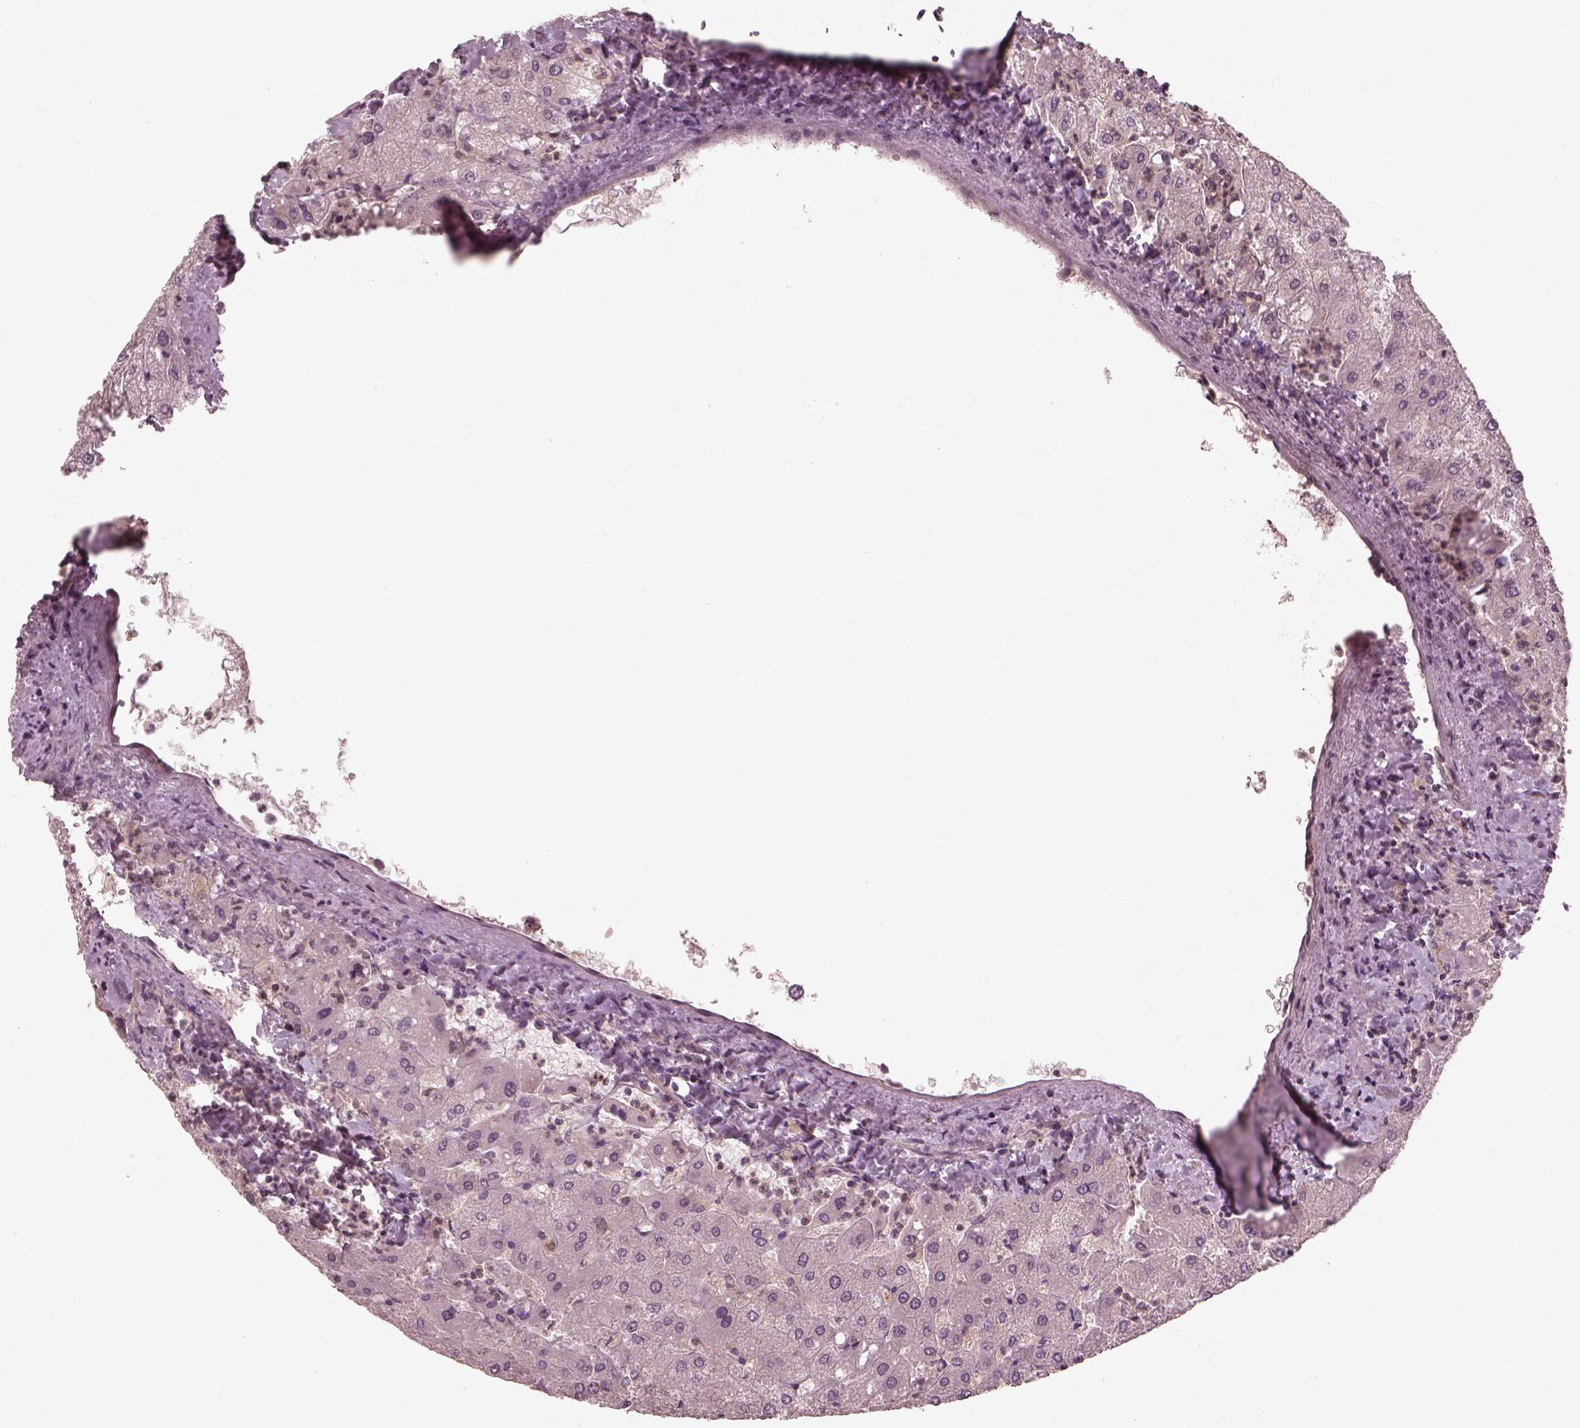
{"staining": {"intensity": "strong", "quantity": ">75%", "location": "cytoplasmic/membranous"}, "tissue": "liver", "cell_type": "Cholangiocytes", "image_type": "normal", "snomed": [{"axis": "morphology", "description": "Normal tissue, NOS"}, {"axis": "topography", "description": "Liver"}], "caption": "The photomicrograph shows immunohistochemical staining of unremarkable liver. There is strong cytoplasmic/membranous staining is appreciated in about >75% of cholangiocytes.", "gene": "FAM107B", "patient": {"sex": "male", "age": 67}}